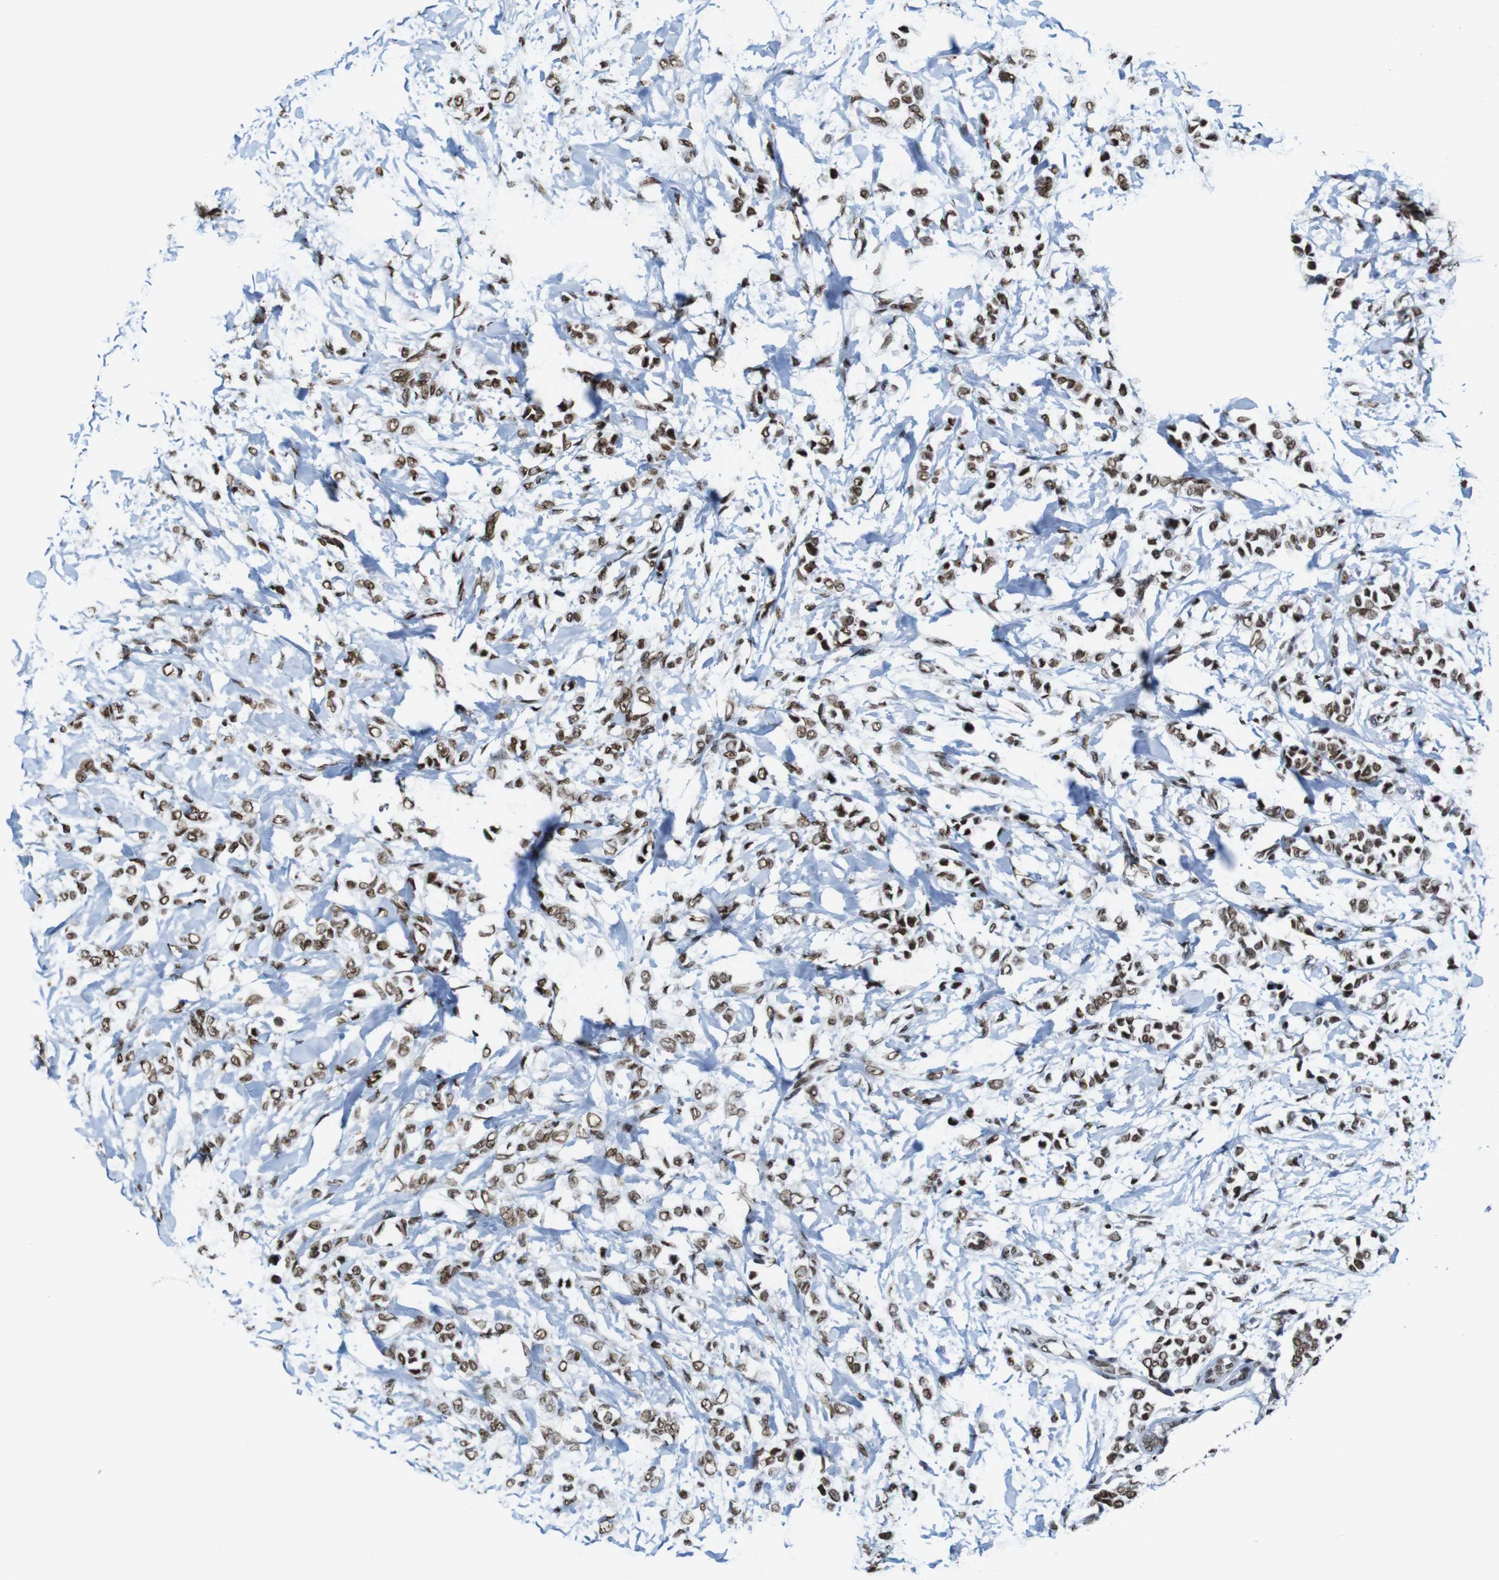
{"staining": {"intensity": "moderate", "quantity": ">75%", "location": "nuclear"}, "tissue": "breast cancer", "cell_type": "Tumor cells", "image_type": "cancer", "snomed": [{"axis": "morphology", "description": "Lobular carcinoma, in situ"}, {"axis": "morphology", "description": "Lobular carcinoma"}, {"axis": "topography", "description": "Breast"}], "caption": "Protein expression by immunohistochemistry demonstrates moderate nuclear expression in approximately >75% of tumor cells in lobular carcinoma (breast).", "gene": "ROMO1", "patient": {"sex": "female", "age": 41}}